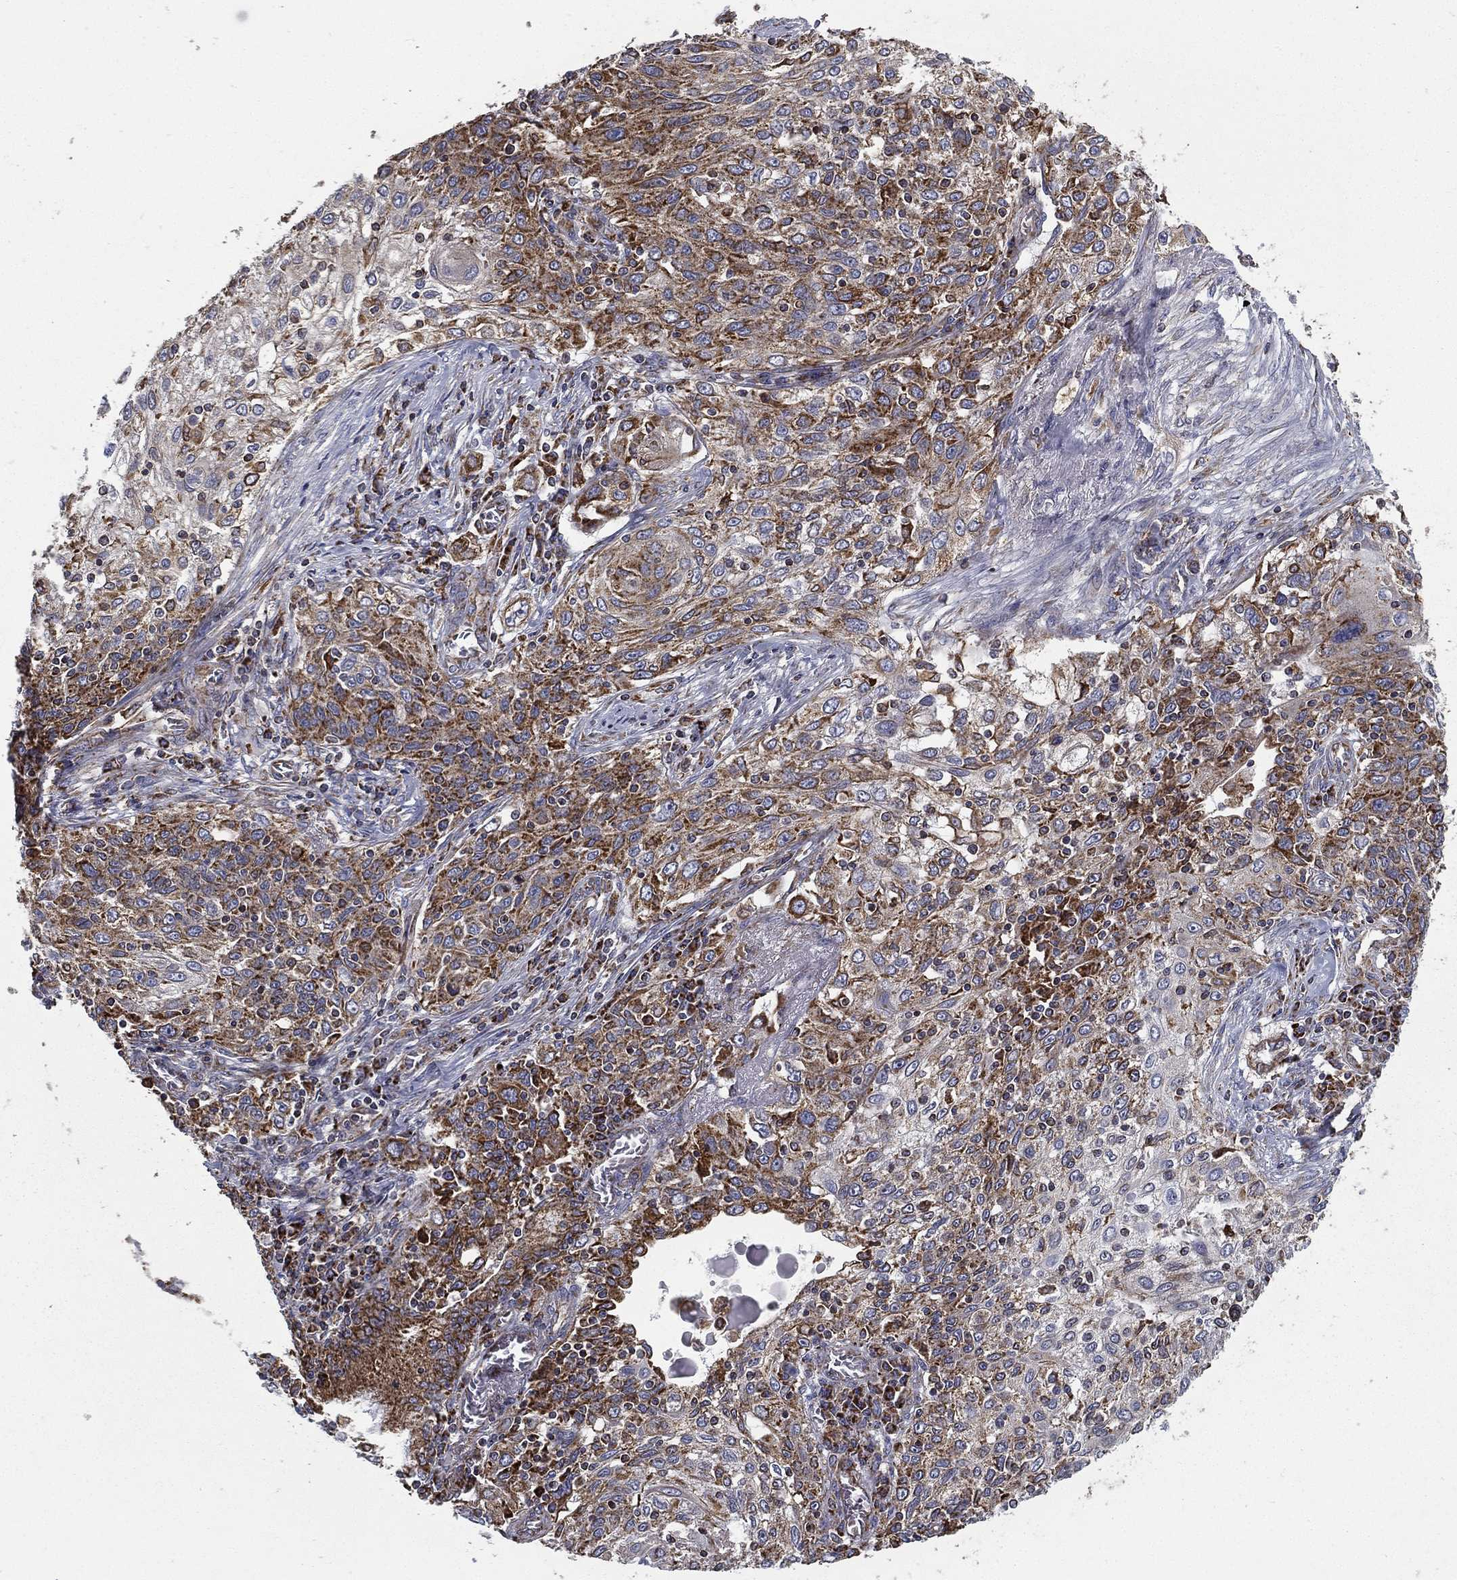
{"staining": {"intensity": "moderate", "quantity": "25%-75%", "location": "cytoplasmic/membranous"}, "tissue": "lung cancer", "cell_type": "Tumor cells", "image_type": "cancer", "snomed": [{"axis": "morphology", "description": "Squamous cell carcinoma, NOS"}, {"axis": "topography", "description": "Lung"}], "caption": "Tumor cells display medium levels of moderate cytoplasmic/membranous positivity in approximately 25%-75% of cells in squamous cell carcinoma (lung). The protein is stained brown, and the nuclei are stained in blue (DAB IHC with brightfield microscopy, high magnification).", "gene": "MT-CYB", "patient": {"sex": "female", "age": 69}}